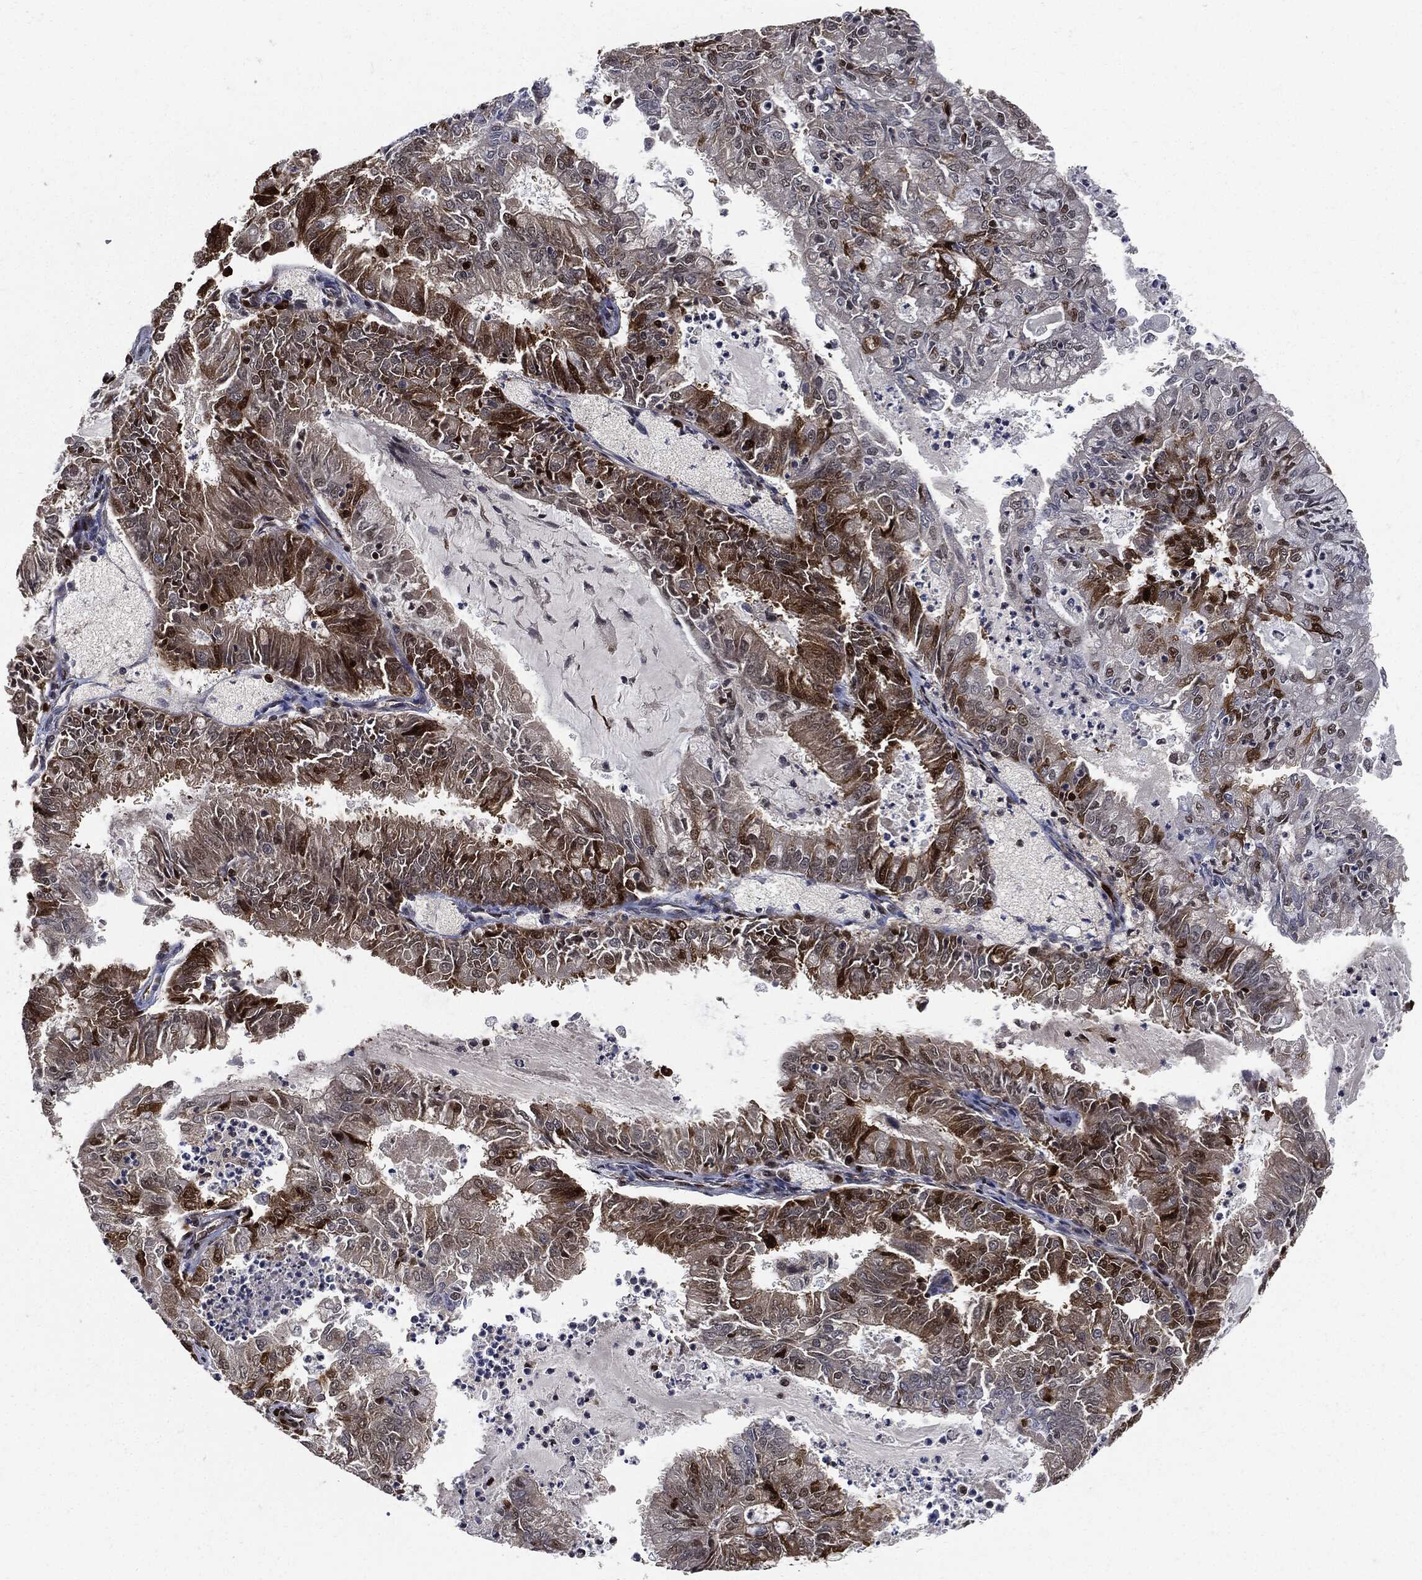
{"staining": {"intensity": "strong", "quantity": "<25%", "location": "cytoplasmic/membranous"}, "tissue": "endometrial cancer", "cell_type": "Tumor cells", "image_type": "cancer", "snomed": [{"axis": "morphology", "description": "Adenocarcinoma, NOS"}, {"axis": "topography", "description": "Endometrium"}], "caption": "The micrograph demonstrates immunohistochemical staining of endometrial cancer (adenocarcinoma). There is strong cytoplasmic/membranous expression is appreciated in about <25% of tumor cells.", "gene": "PCNA", "patient": {"sex": "female", "age": 57}}